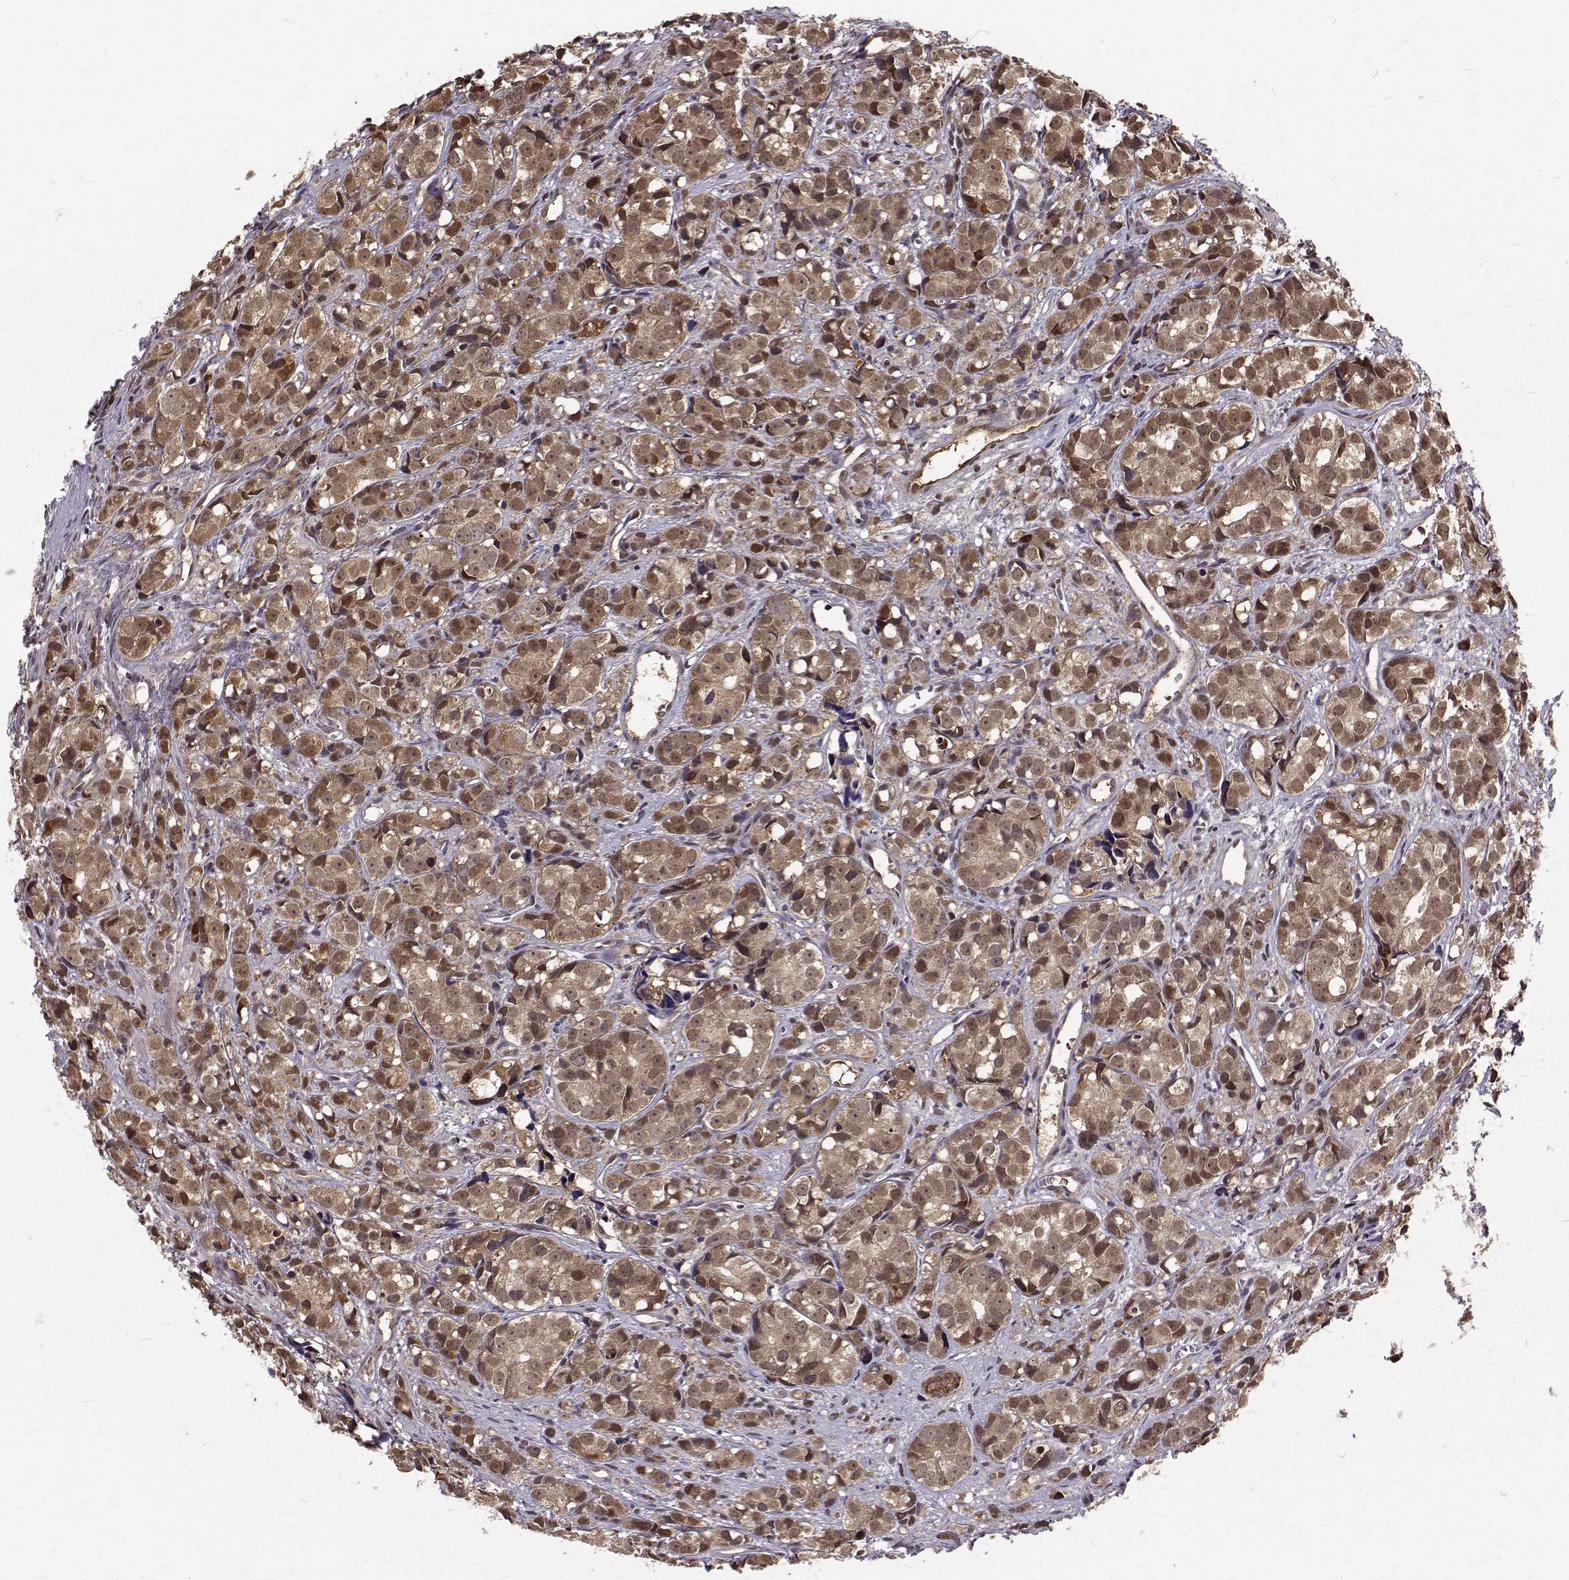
{"staining": {"intensity": "moderate", "quantity": ">75%", "location": "cytoplasmic/membranous,nuclear"}, "tissue": "prostate cancer", "cell_type": "Tumor cells", "image_type": "cancer", "snomed": [{"axis": "morphology", "description": "Adenocarcinoma, High grade"}, {"axis": "topography", "description": "Prostate"}], "caption": "Protein staining demonstrates moderate cytoplasmic/membranous and nuclear staining in approximately >75% of tumor cells in prostate high-grade adenocarcinoma.", "gene": "NIF3L1", "patient": {"sex": "male", "age": 77}}